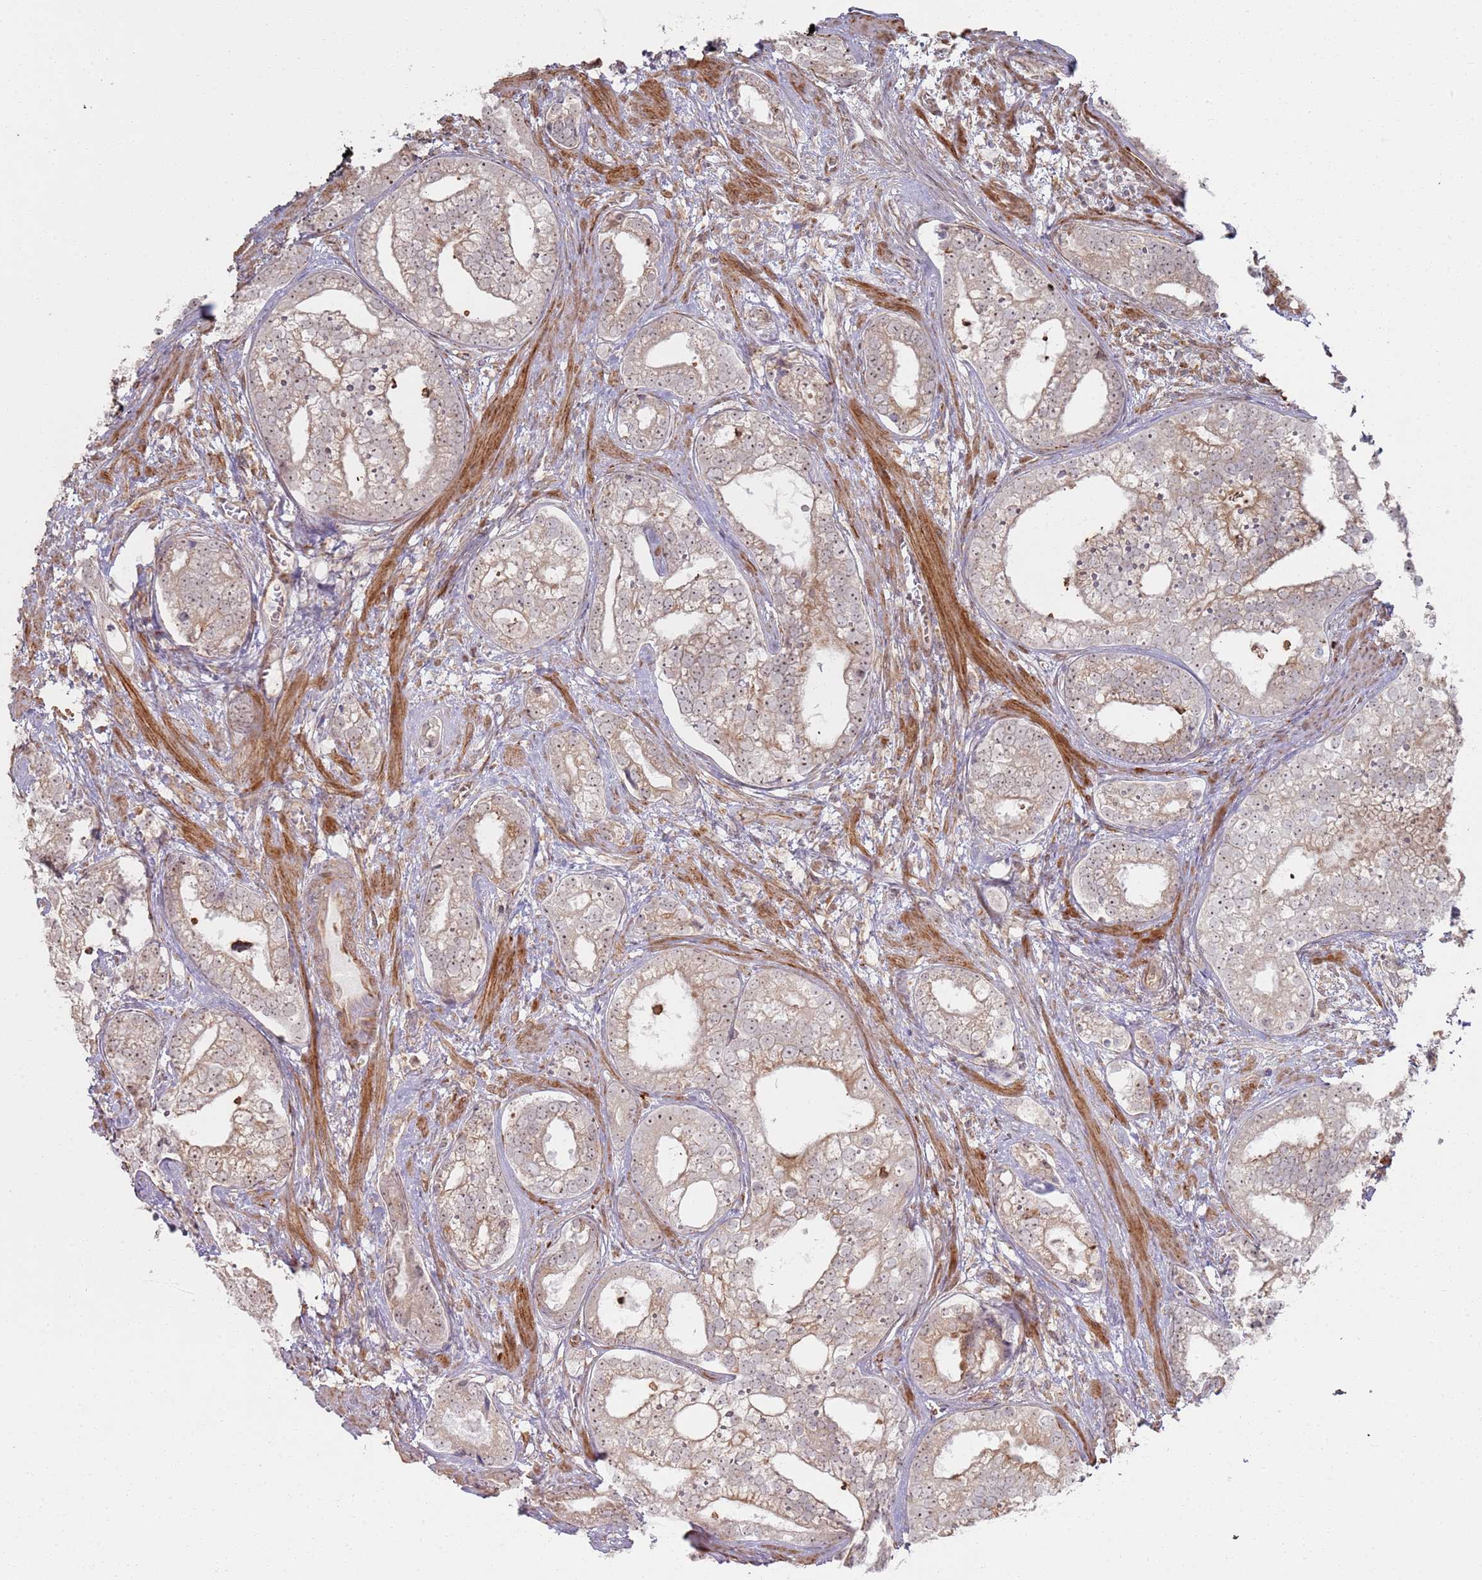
{"staining": {"intensity": "weak", "quantity": "25%-75%", "location": "cytoplasmic/membranous,nuclear"}, "tissue": "prostate cancer", "cell_type": "Tumor cells", "image_type": "cancer", "snomed": [{"axis": "morphology", "description": "Adenocarcinoma, High grade"}, {"axis": "topography", "description": "Prostate"}], "caption": "DAB immunohistochemical staining of prostate cancer (high-grade adenocarcinoma) demonstrates weak cytoplasmic/membranous and nuclear protein expression in about 25%-75% of tumor cells.", "gene": "PHF21A", "patient": {"sex": "male", "age": 75}}